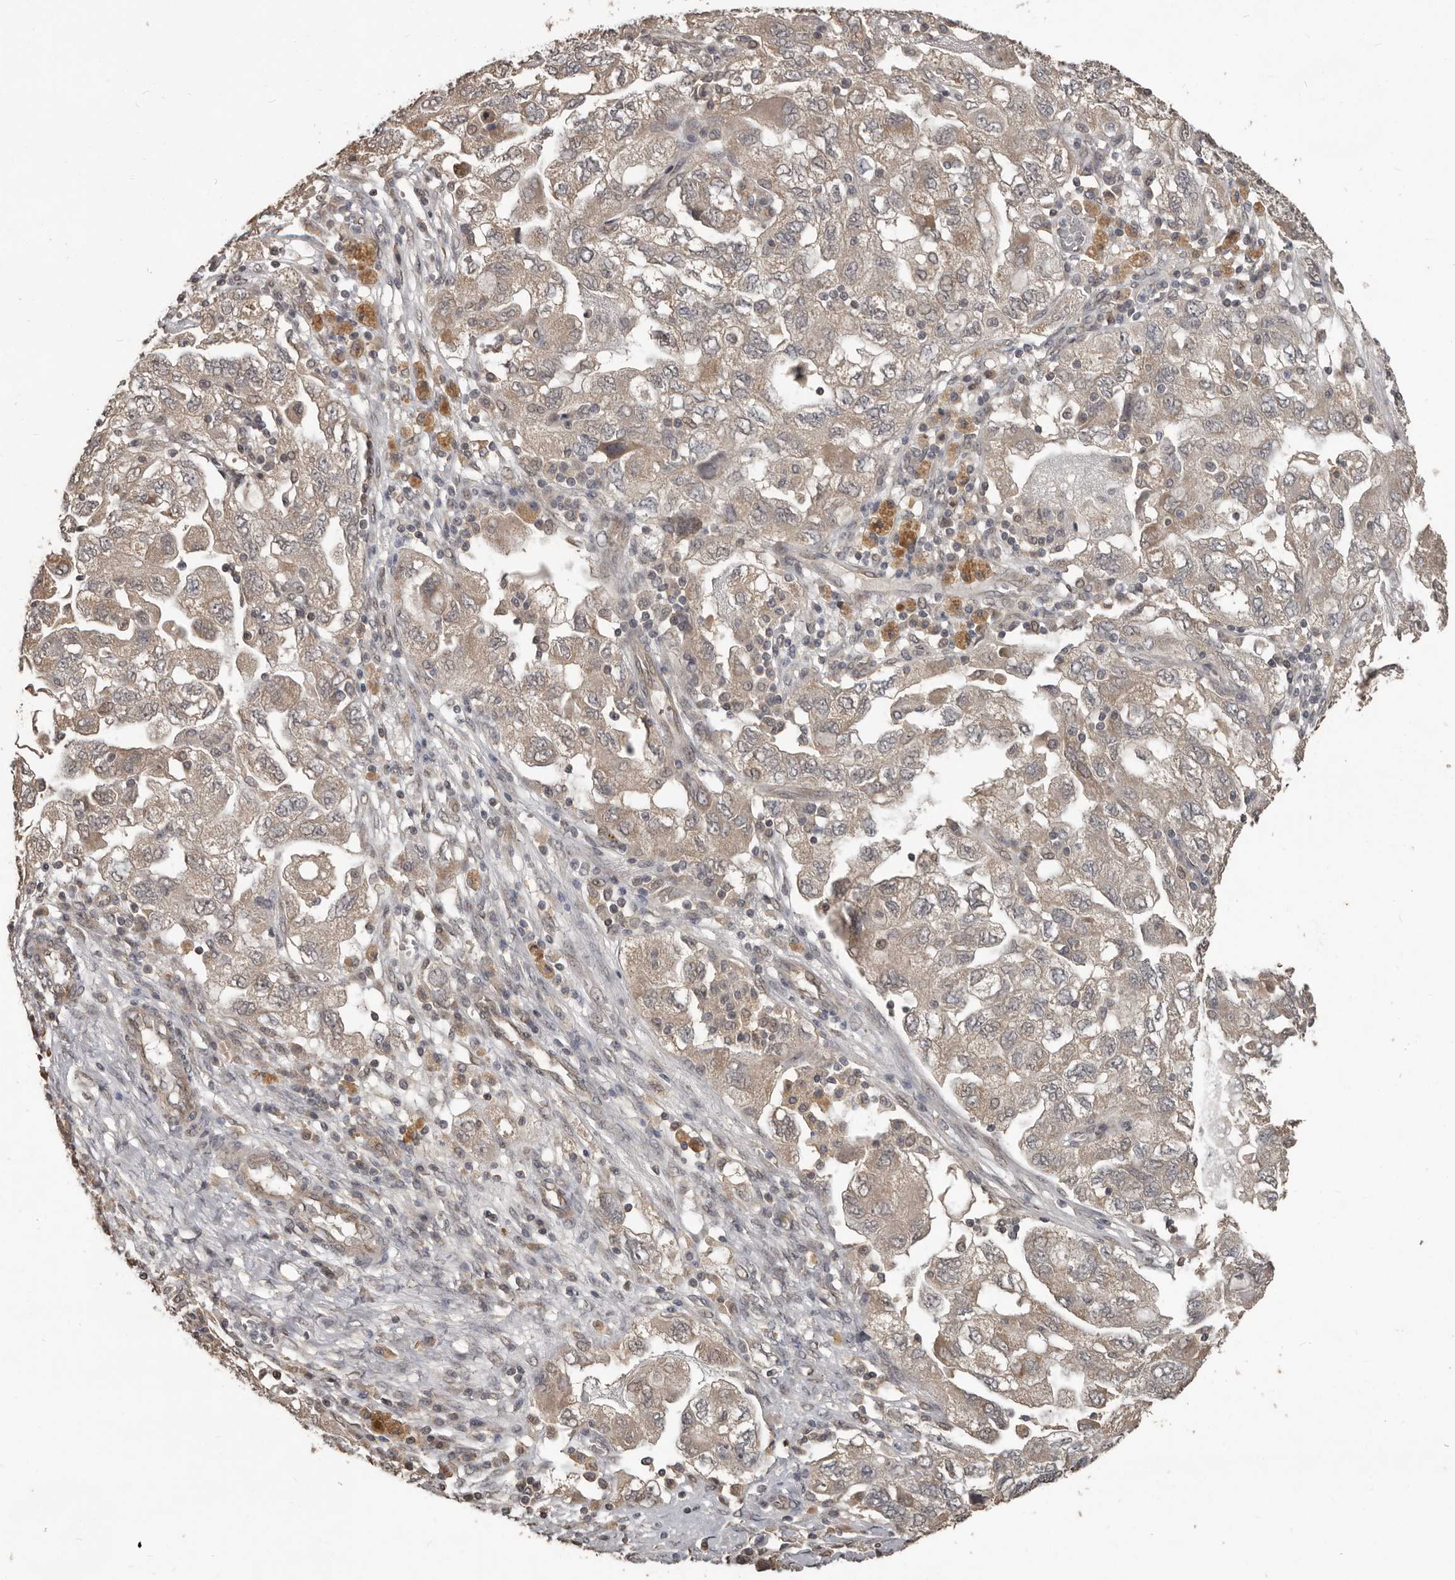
{"staining": {"intensity": "weak", "quantity": ">75%", "location": "cytoplasmic/membranous"}, "tissue": "ovarian cancer", "cell_type": "Tumor cells", "image_type": "cancer", "snomed": [{"axis": "morphology", "description": "Carcinoma, NOS"}, {"axis": "morphology", "description": "Cystadenocarcinoma, serous, NOS"}, {"axis": "topography", "description": "Ovary"}], "caption": "Protein expression analysis of carcinoma (ovarian) demonstrates weak cytoplasmic/membranous staining in about >75% of tumor cells.", "gene": "ZFP14", "patient": {"sex": "female", "age": 69}}